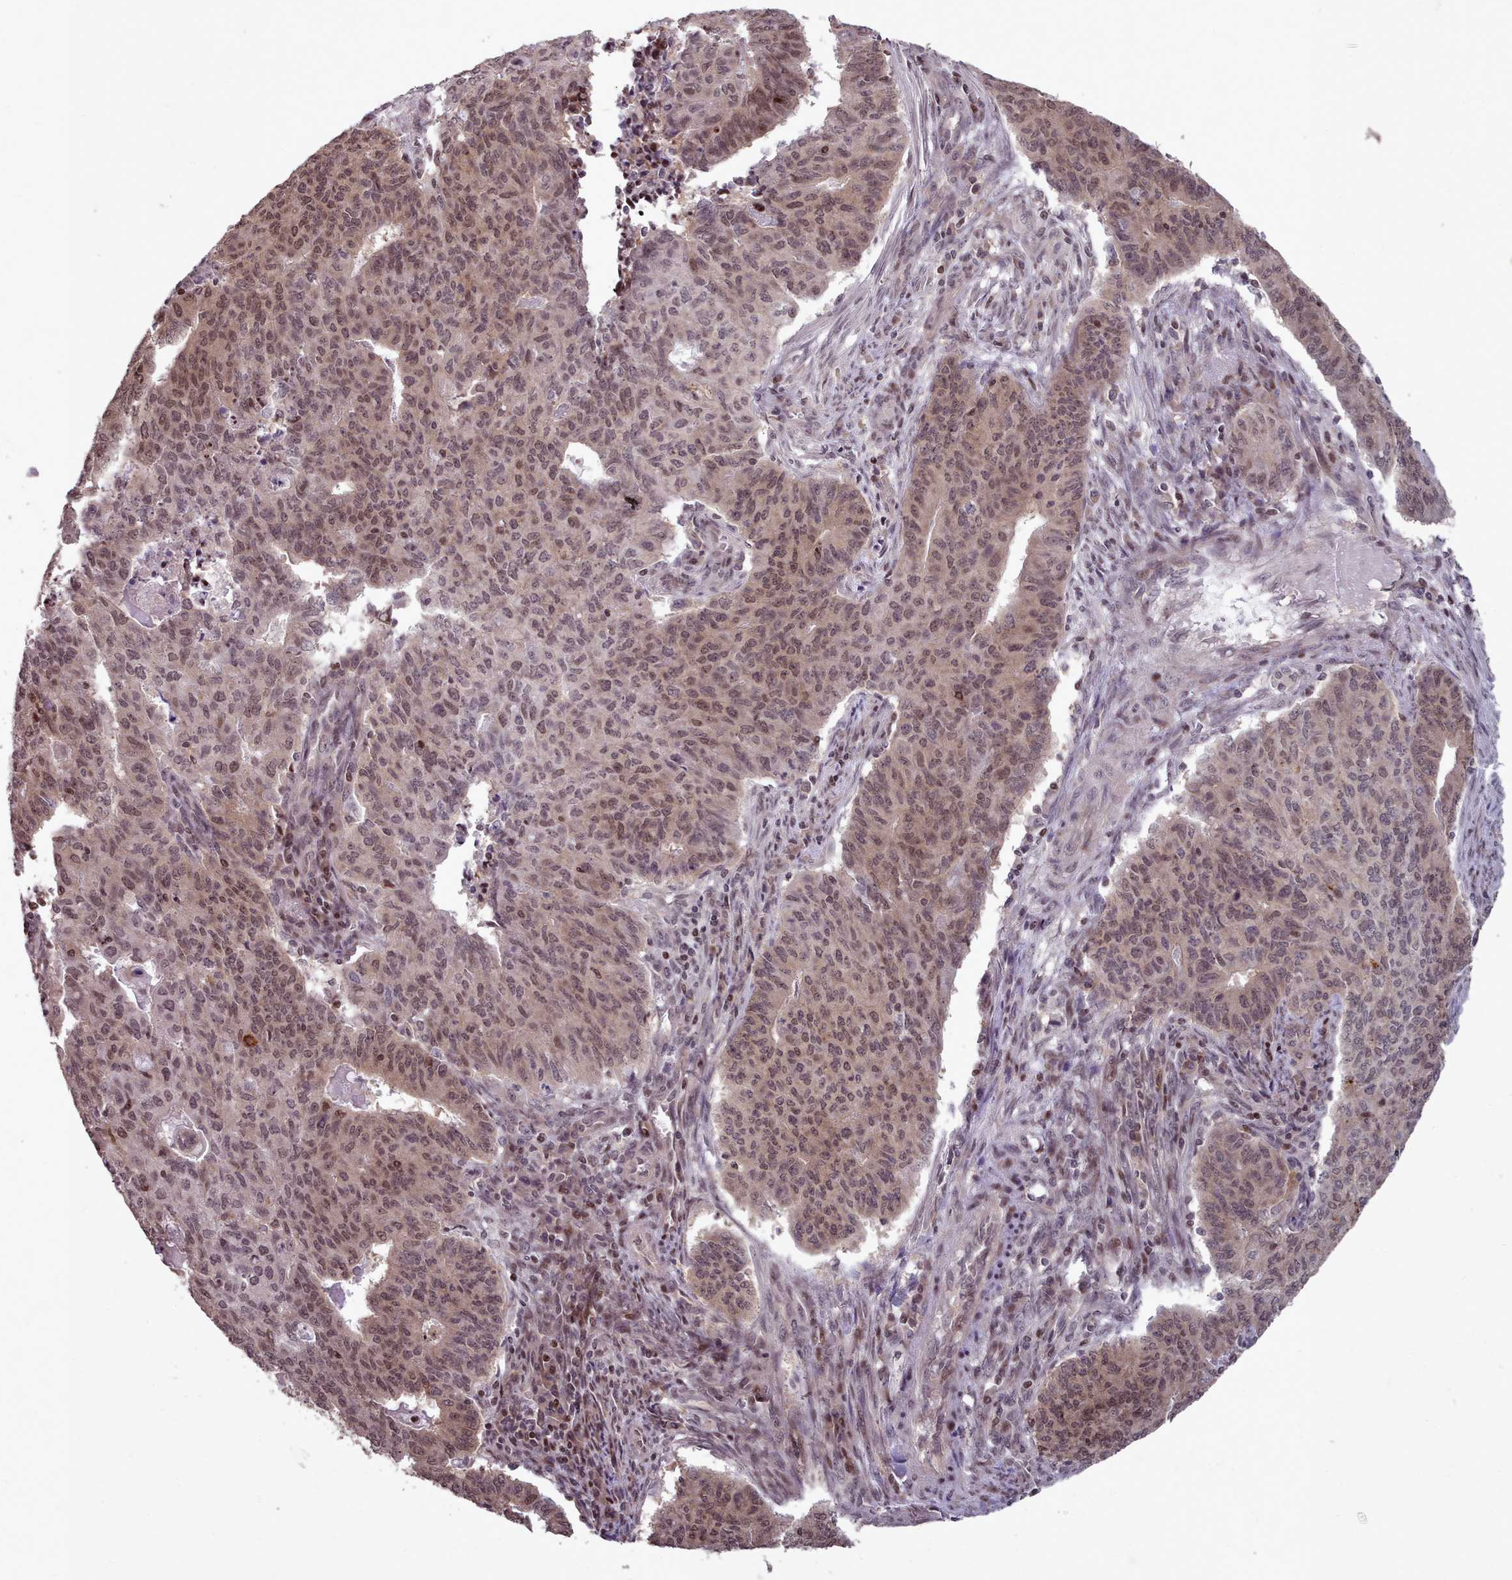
{"staining": {"intensity": "moderate", "quantity": ">75%", "location": "cytoplasmic/membranous,nuclear"}, "tissue": "endometrial cancer", "cell_type": "Tumor cells", "image_type": "cancer", "snomed": [{"axis": "morphology", "description": "Adenocarcinoma, NOS"}, {"axis": "topography", "description": "Endometrium"}], "caption": "Endometrial cancer was stained to show a protein in brown. There is medium levels of moderate cytoplasmic/membranous and nuclear expression in approximately >75% of tumor cells.", "gene": "ENSA", "patient": {"sex": "female", "age": 59}}